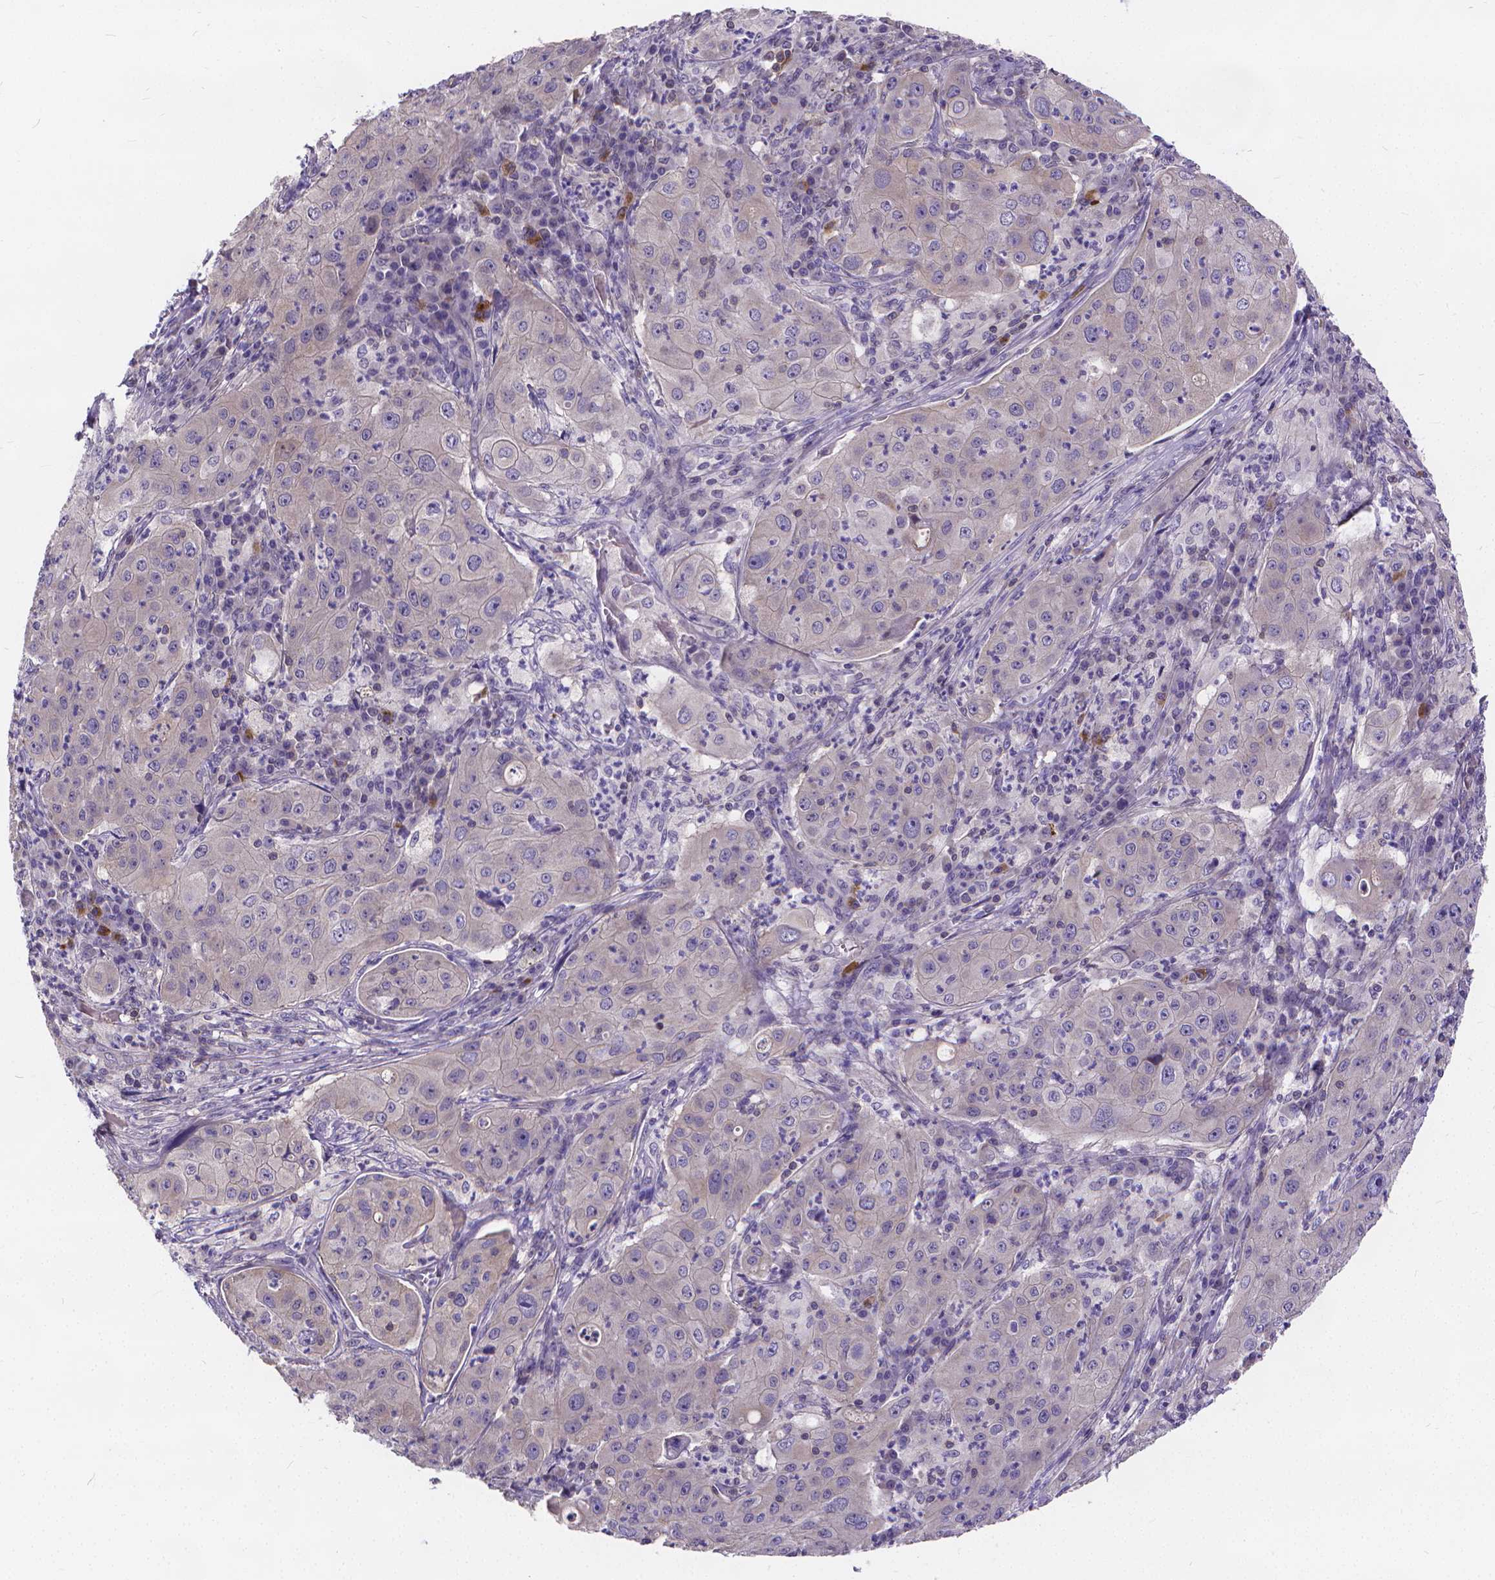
{"staining": {"intensity": "negative", "quantity": "none", "location": "none"}, "tissue": "lung cancer", "cell_type": "Tumor cells", "image_type": "cancer", "snomed": [{"axis": "morphology", "description": "Squamous cell carcinoma, NOS"}, {"axis": "topography", "description": "Lung"}], "caption": "This is an immunohistochemistry image of human lung squamous cell carcinoma. There is no positivity in tumor cells.", "gene": "GLRB", "patient": {"sex": "female", "age": 59}}